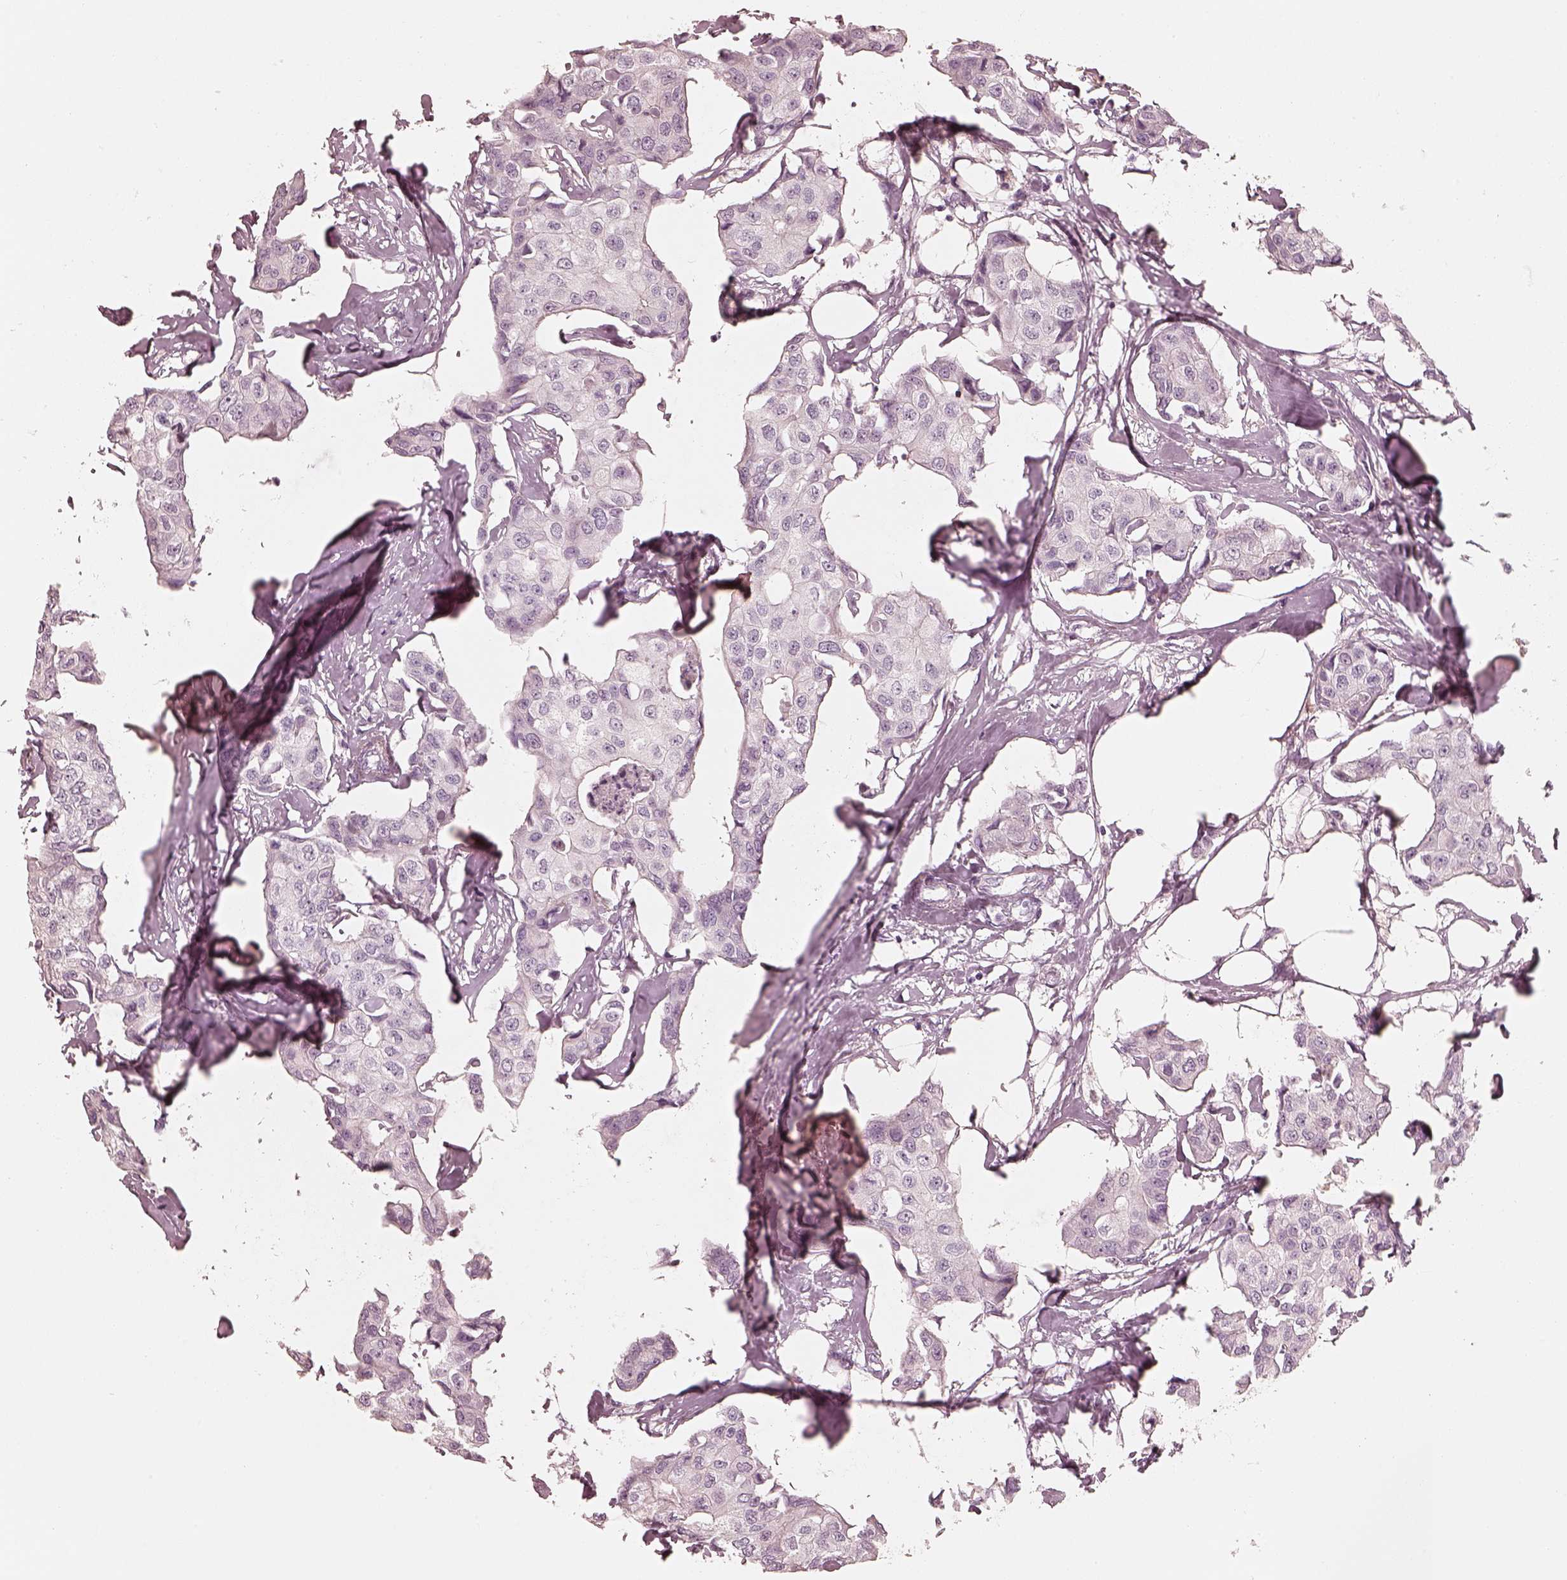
{"staining": {"intensity": "negative", "quantity": "none", "location": "none"}, "tissue": "breast cancer", "cell_type": "Tumor cells", "image_type": "cancer", "snomed": [{"axis": "morphology", "description": "Duct carcinoma"}, {"axis": "topography", "description": "Breast"}], "caption": "The immunohistochemistry histopathology image has no significant positivity in tumor cells of breast cancer tissue.", "gene": "CALR3", "patient": {"sex": "female", "age": 80}}